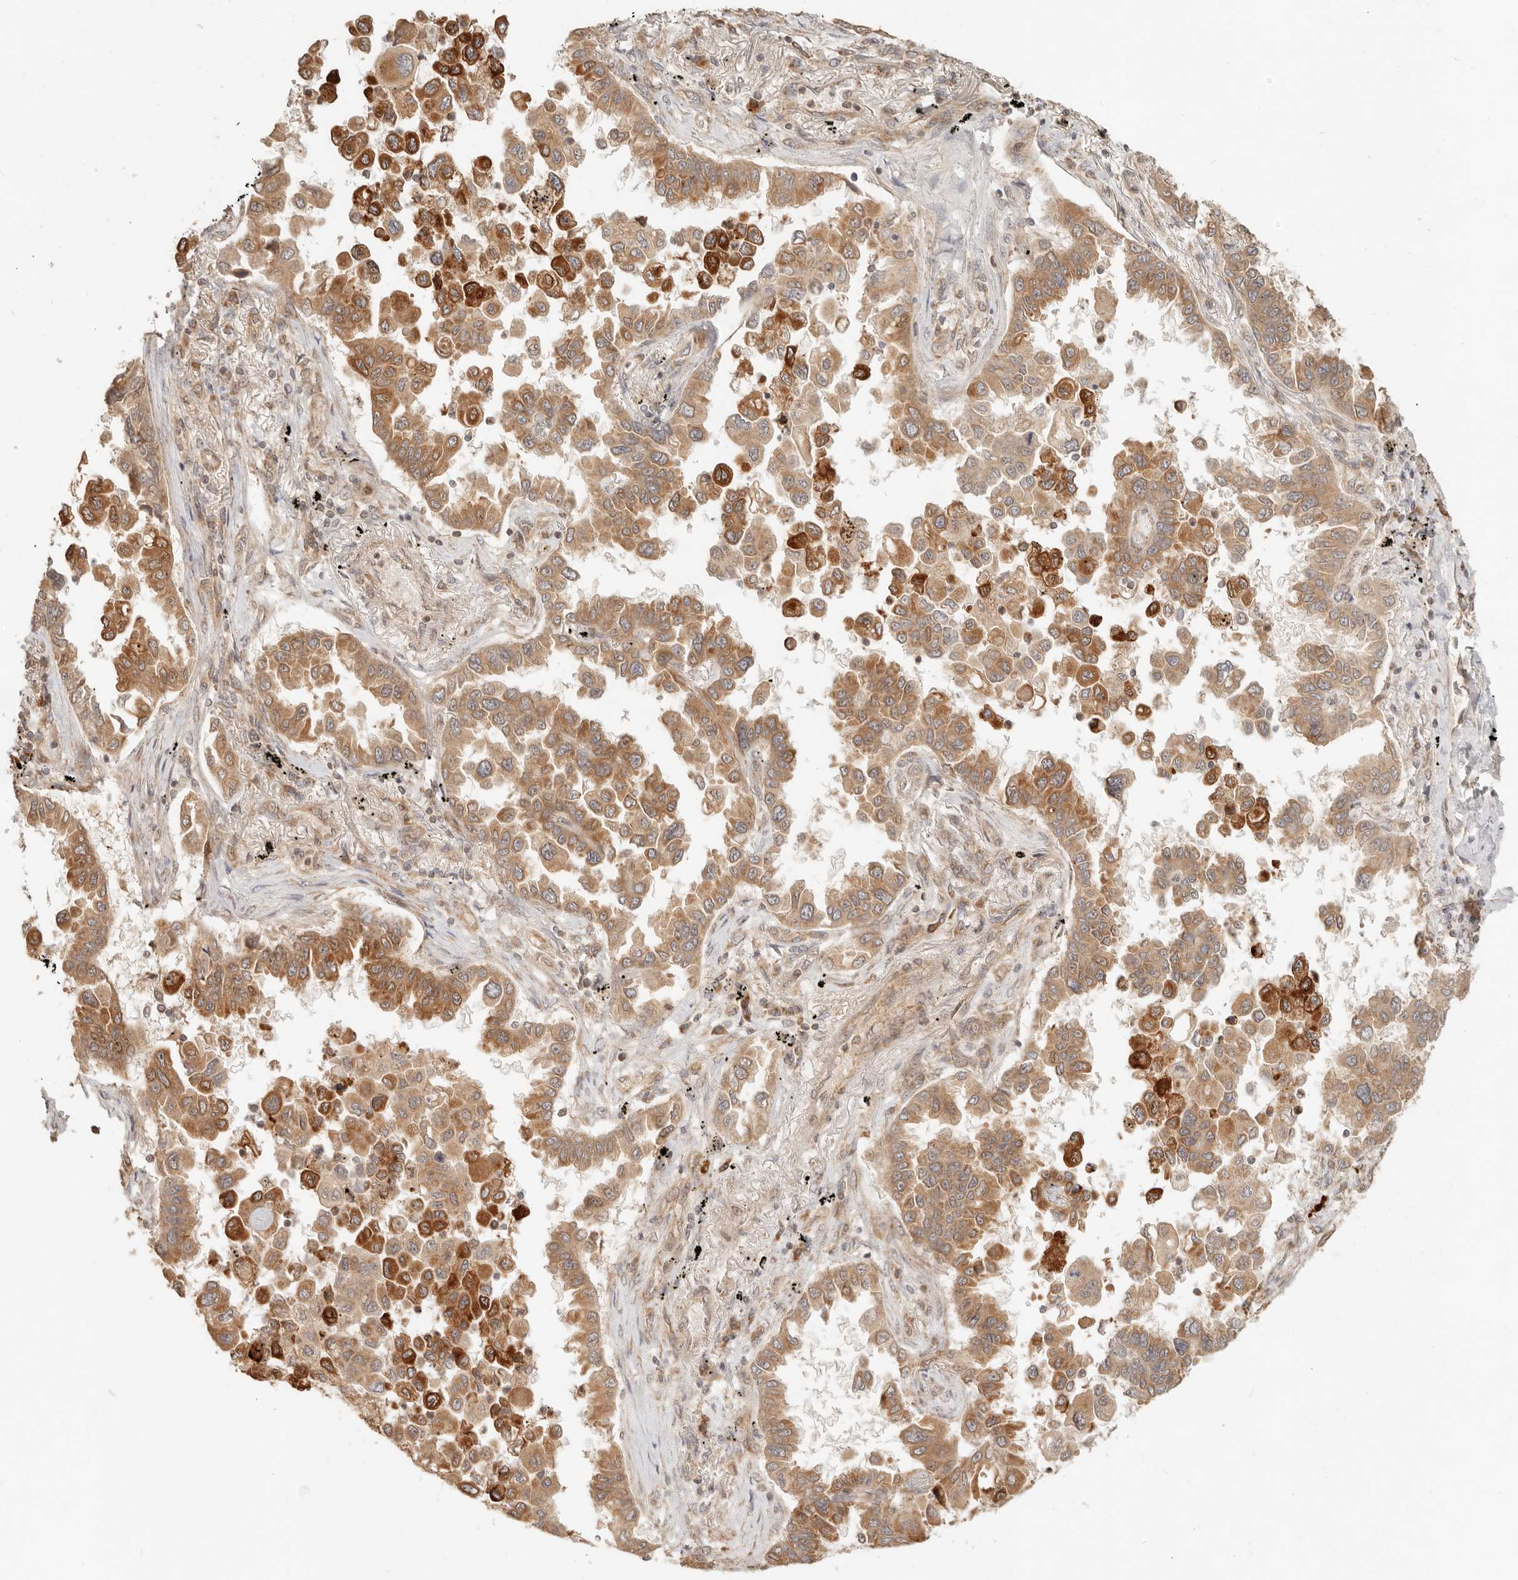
{"staining": {"intensity": "moderate", "quantity": ">75%", "location": "cytoplasmic/membranous"}, "tissue": "lung cancer", "cell_type": "Tumor cells", "image_type": "cancer", "snomed": [{"axis": "morphology", "description": "Adenocarcinoma, NOS"}, {"axis": "topography", "description": "Lung"}], "caption": "About >75% of tumor cells in adenocarcinoma (lung) demonstrate moderate cytoplasmic/membranous protein staining as visualized by brown immunohistochemical staining.", "gene": "BAALC", "patient": {"sex": "female", "age": 67}}